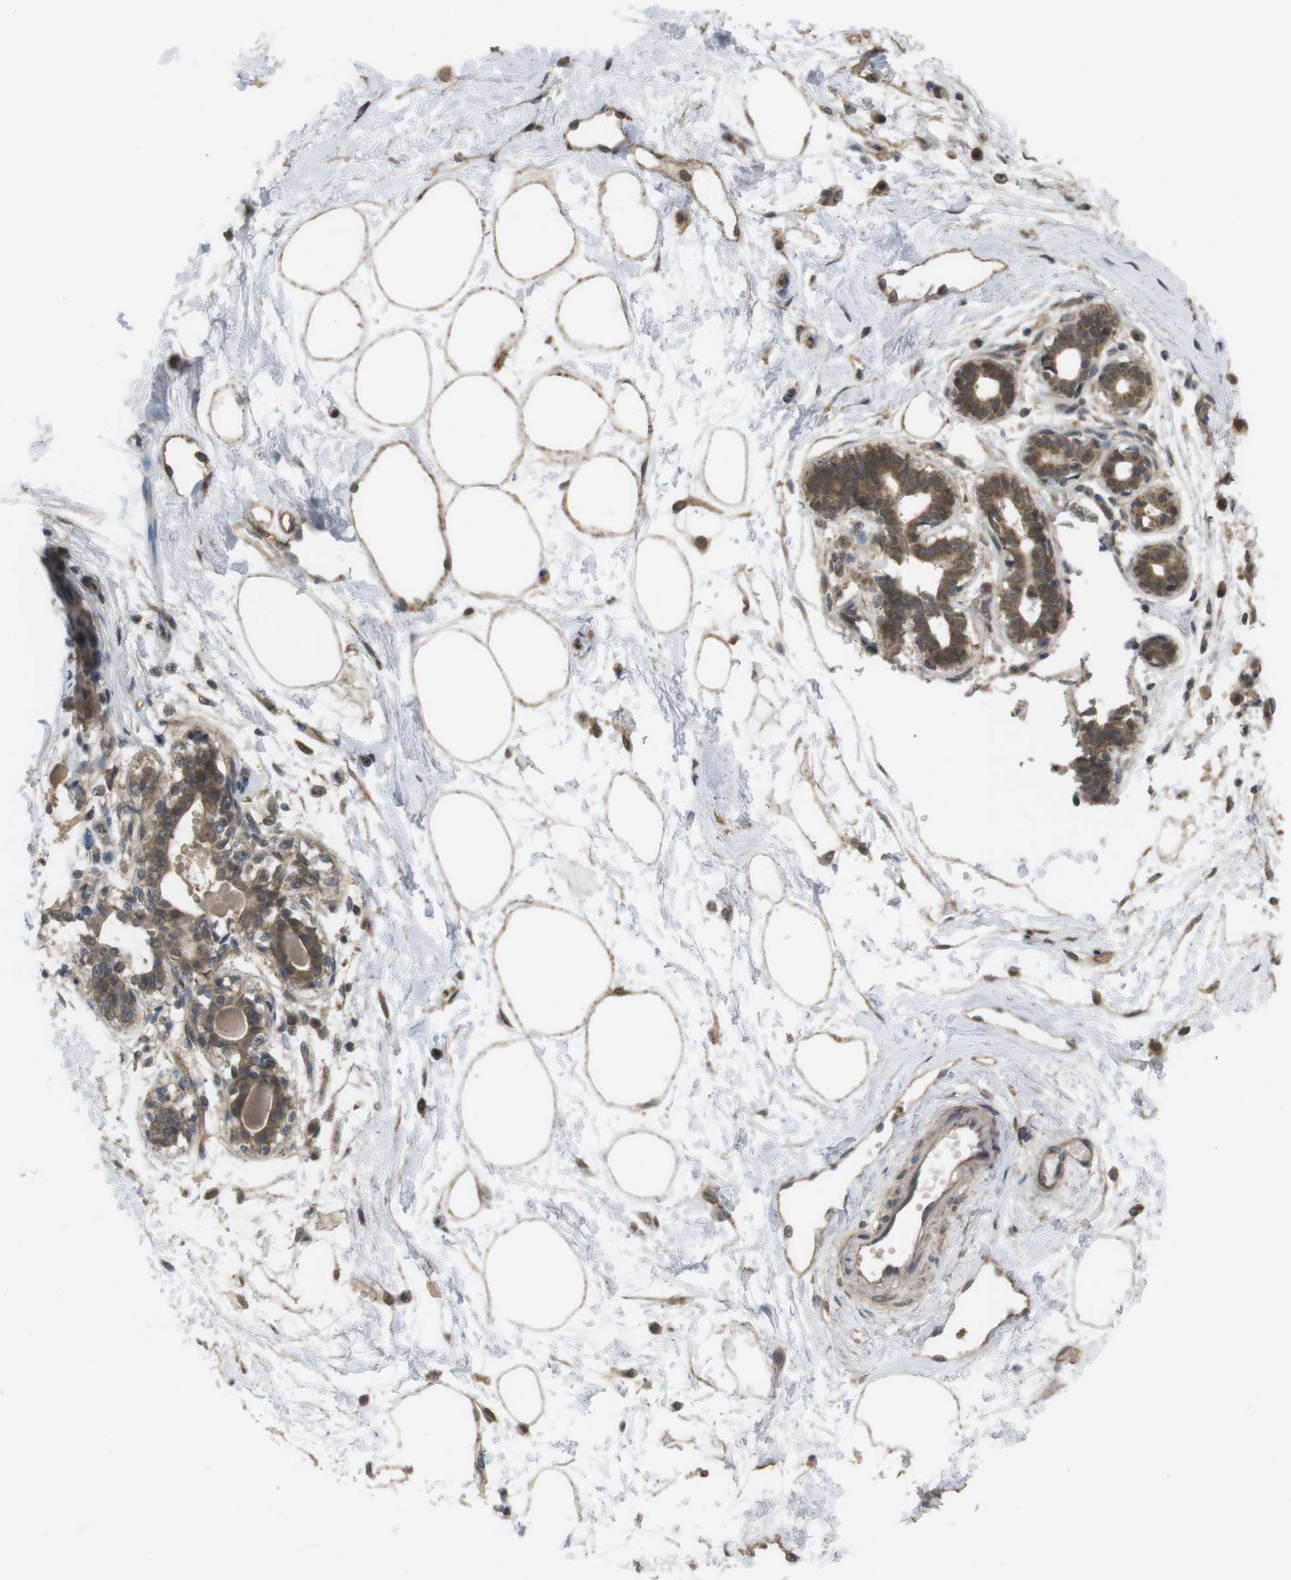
{"staining": {"intensity": "moderate", "quantity": ">75%", "location": "cytoplasmic/membranous"}, "tissue": "breast", "cell_type": "Adipocytes", "image_type": "normal", "snomed": [{"axis": "morphology", "description": "Normal tissue, NOS"}, {"axis": "topography", "description": "Breast"}], "caption": "A medium amount of moderate cytoplasmic/membranous expression is identified in about >75% of adipocytes in benign breast.", "gene": "RNF130", "patient": {"sex": "female", "age": 45}}